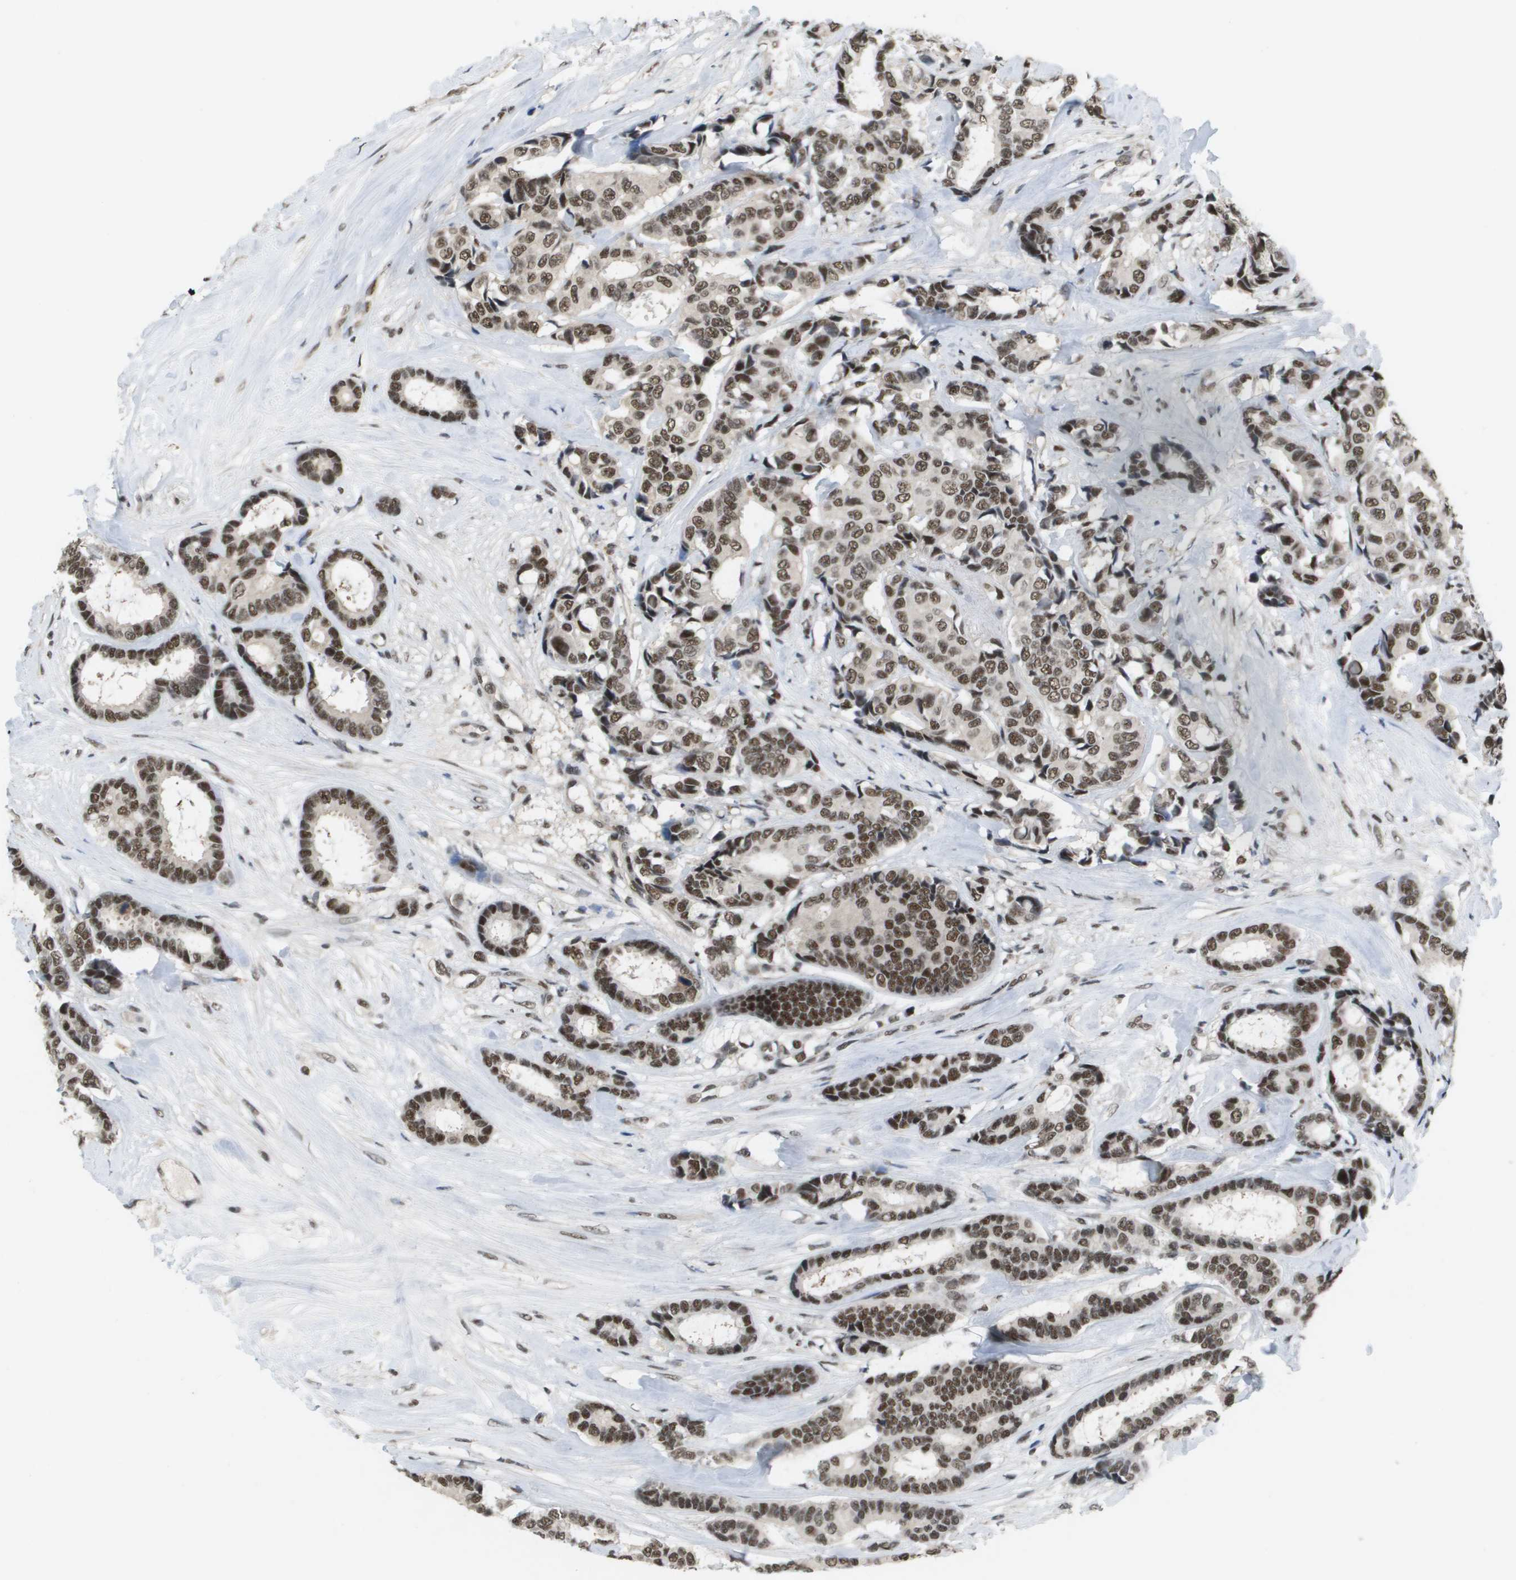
{"staining": {"intensity": "moderate", "quantity": ">75%", "location": "nuclear"}, "tissue": "breast cancer", "cell_type": "Tumor cells", "image_type": "cancer", "snomed": [{"axis": "morphology", "description": "Duct carcinoma"}, {"axis": "topography", "description": "Breast"}], "caption": "High-power microscopy captured an immunohistochemistry (IHC) image of breast cancer, revealing moderate nuclear positivity in approximately >75% of tumor cells. (DAB IHC with brightfield microscopy, high magnification).", "gene": "ISY1", "patient": {"sex": "female", "age": 87}}